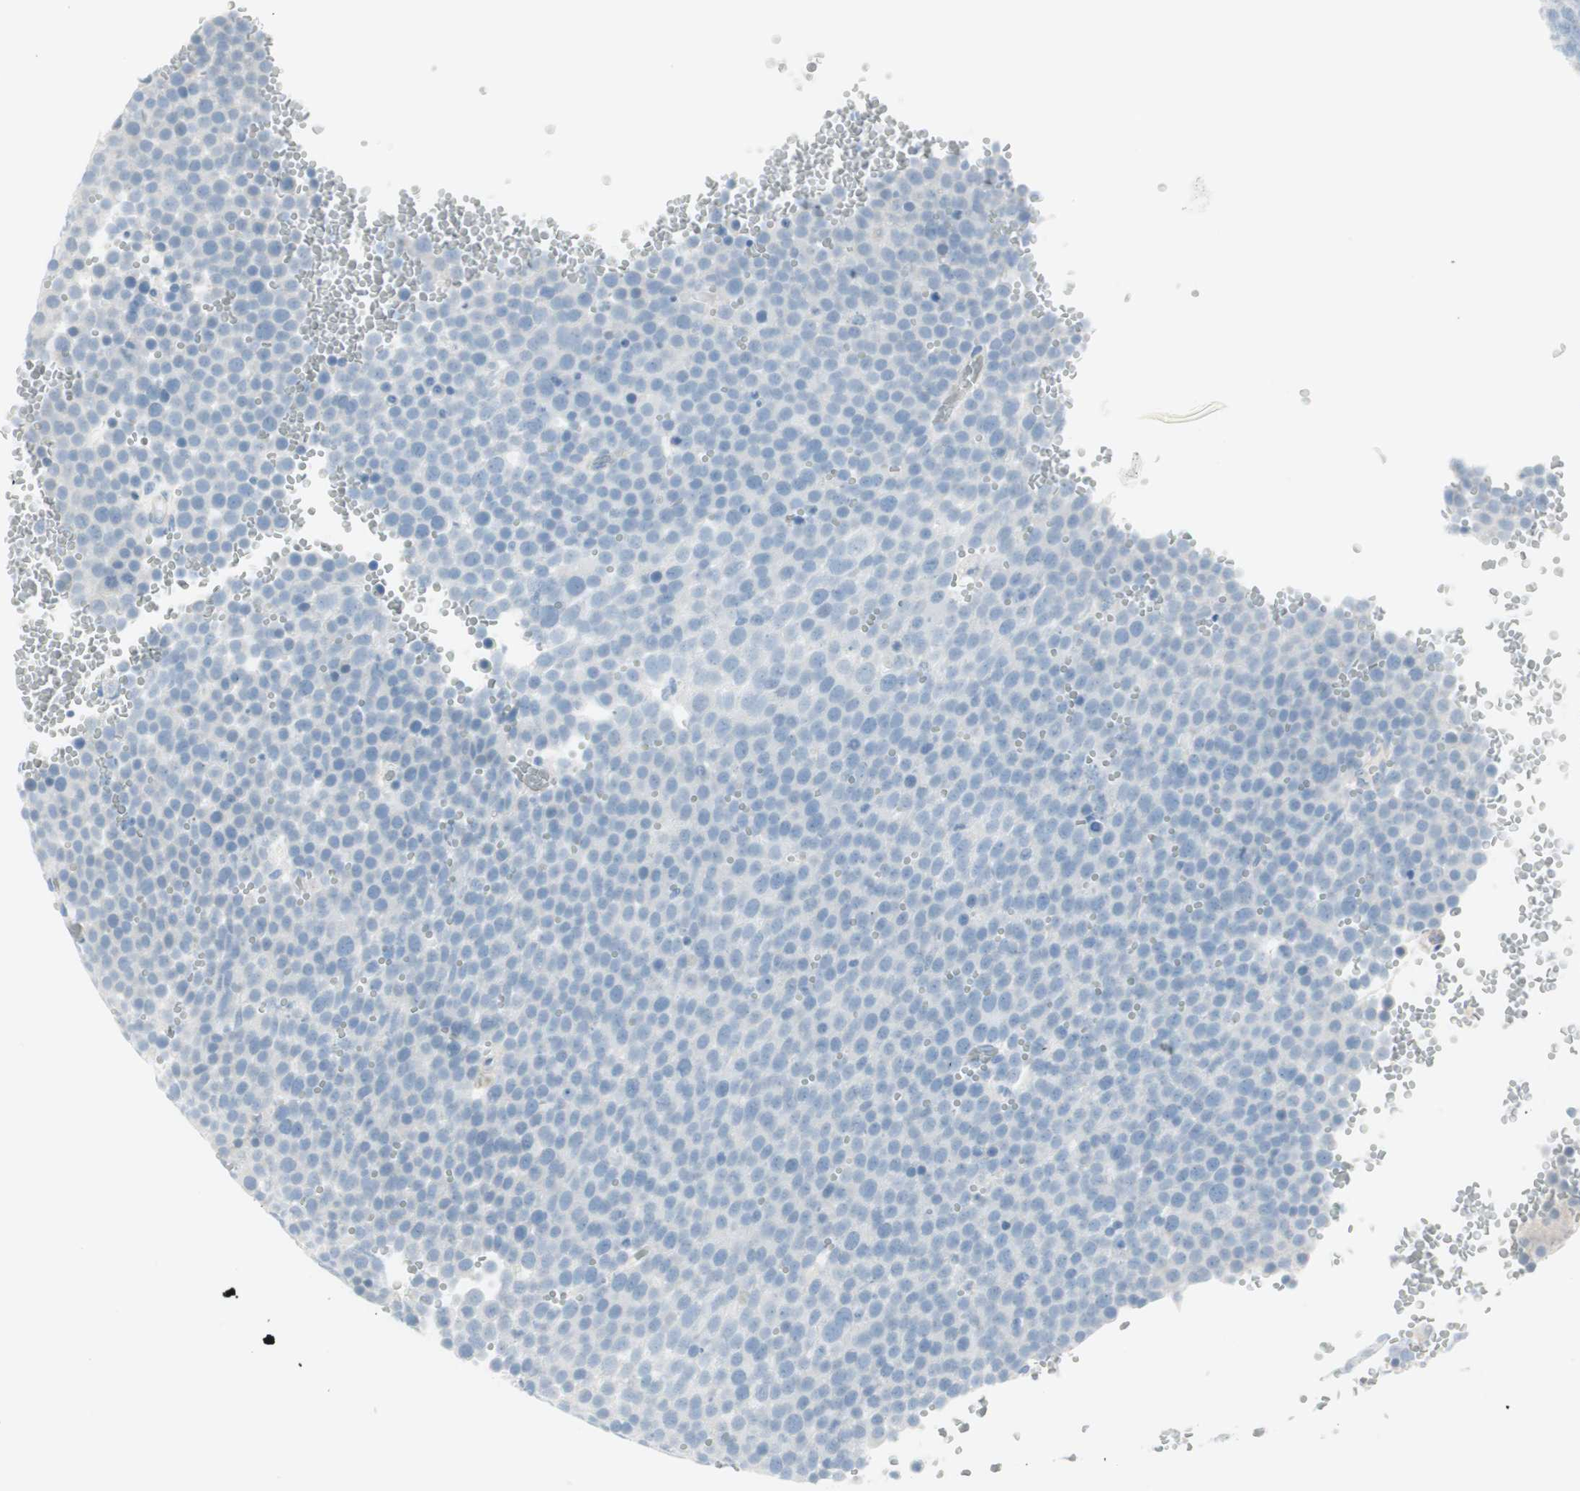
{"staining": {"intensity": "negative", "quantity": "none", "location": "none"}, "tissue": "testis cancer", "cell_type": "Tumor cells", "image_type": "cancer", "snomed": [{"axis": "morphology", "description": "Seminoma, NOS"}, {"axis": "topography", "description": "Testis"}], "caption": "Immunohistochemical staining of human seminoma (testis) exhibits no significant positivity in tumor cells.", "gene": "CDHR5", "patient": {"sex": "male", "age": 71}}